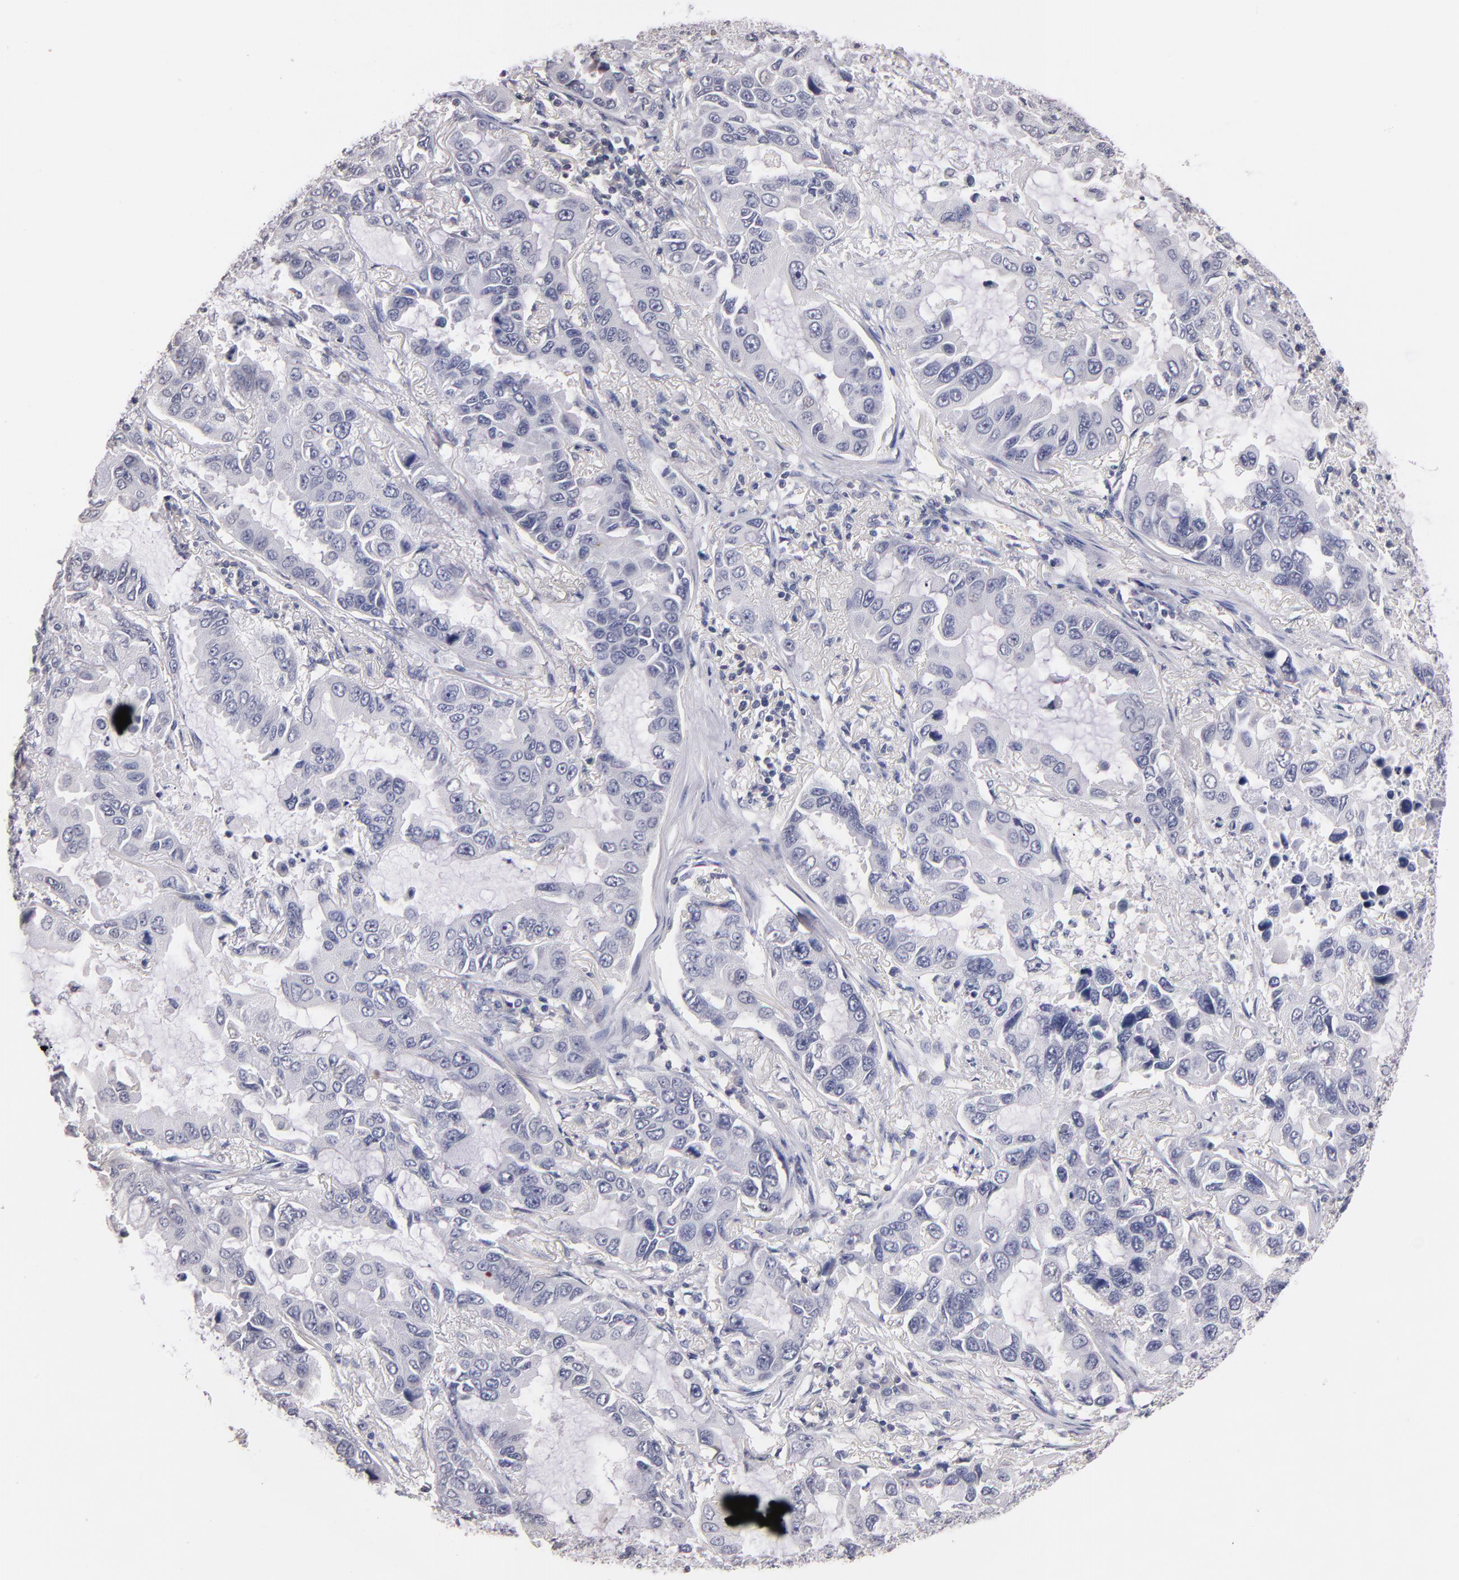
{"staining": {"intensity": "negative", "quantity": "none", "location": "none"}, "tissue": "lung cancer", "cell_type": "Tumor cells", "image_type": "cancer", "snomed": [{"axis": "morphology", "description": "Adenocarcinoma, NOS"}, {"axis": "topography", "description": "Lung"}], "caption": "Lung adenocarcinoma was stained to show a protein in brown. There is no significant positivity in tumor cells.", "gene": "SOX10", "patient": {"sex": "male", "age": 64}}